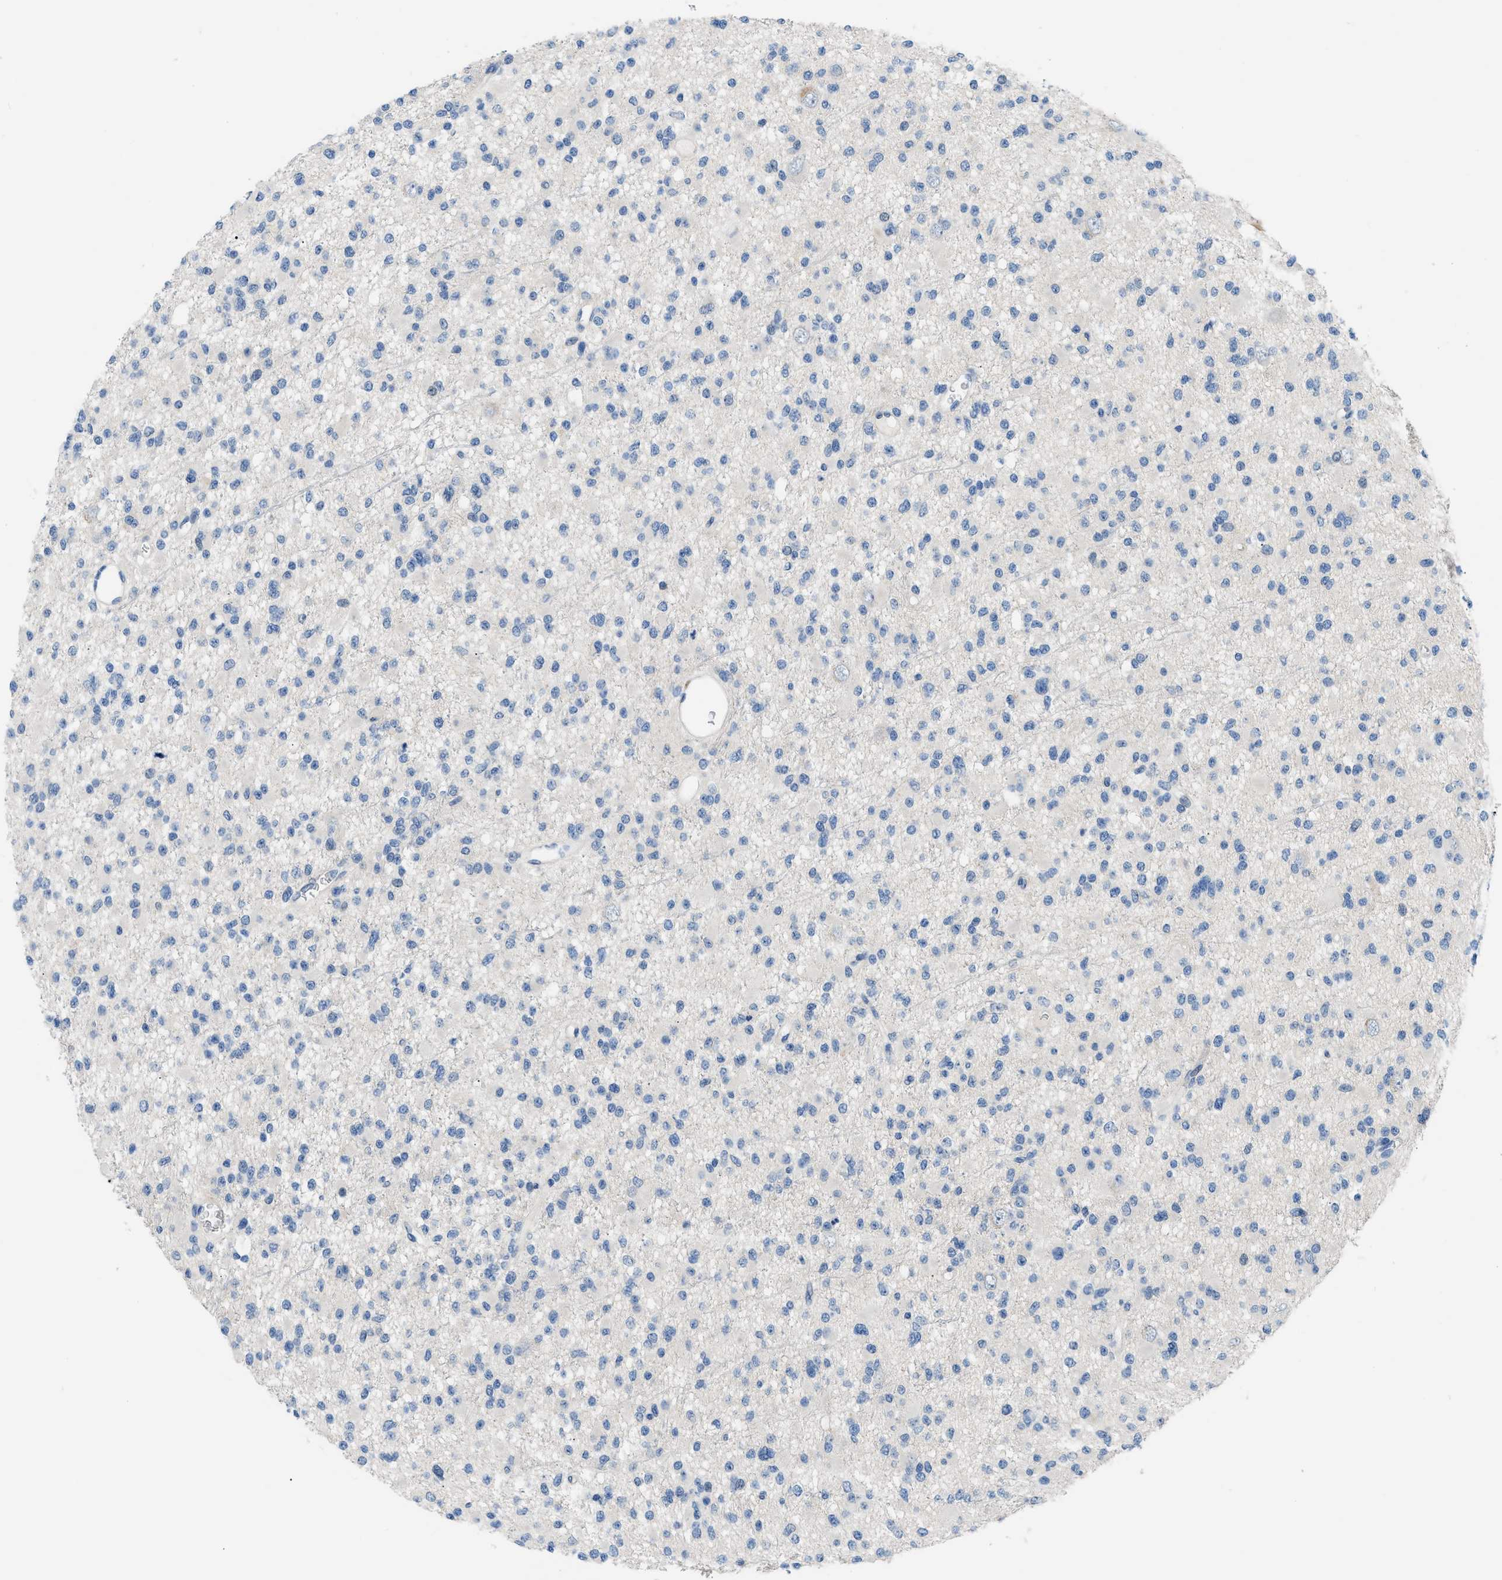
{"staining": {"intensity": "negative", "quantity": "none", "location": "none"}, "tissue": "glioma", "cell_type": "Tumor cells", "image_type": "cancer", "snomed": [{"axis": "morphology", "description": "Glioma, malignant, Low grade"}, {"axis": "topography", "description": "Brain"}], "caption": "DAB (3,3'-diaminobenzidine) immunohistochemical staining of human glioma shows no significant expression in tumor cells.", "gene": "FDCSP", "patient": {"sex": "female", "age": 22}}